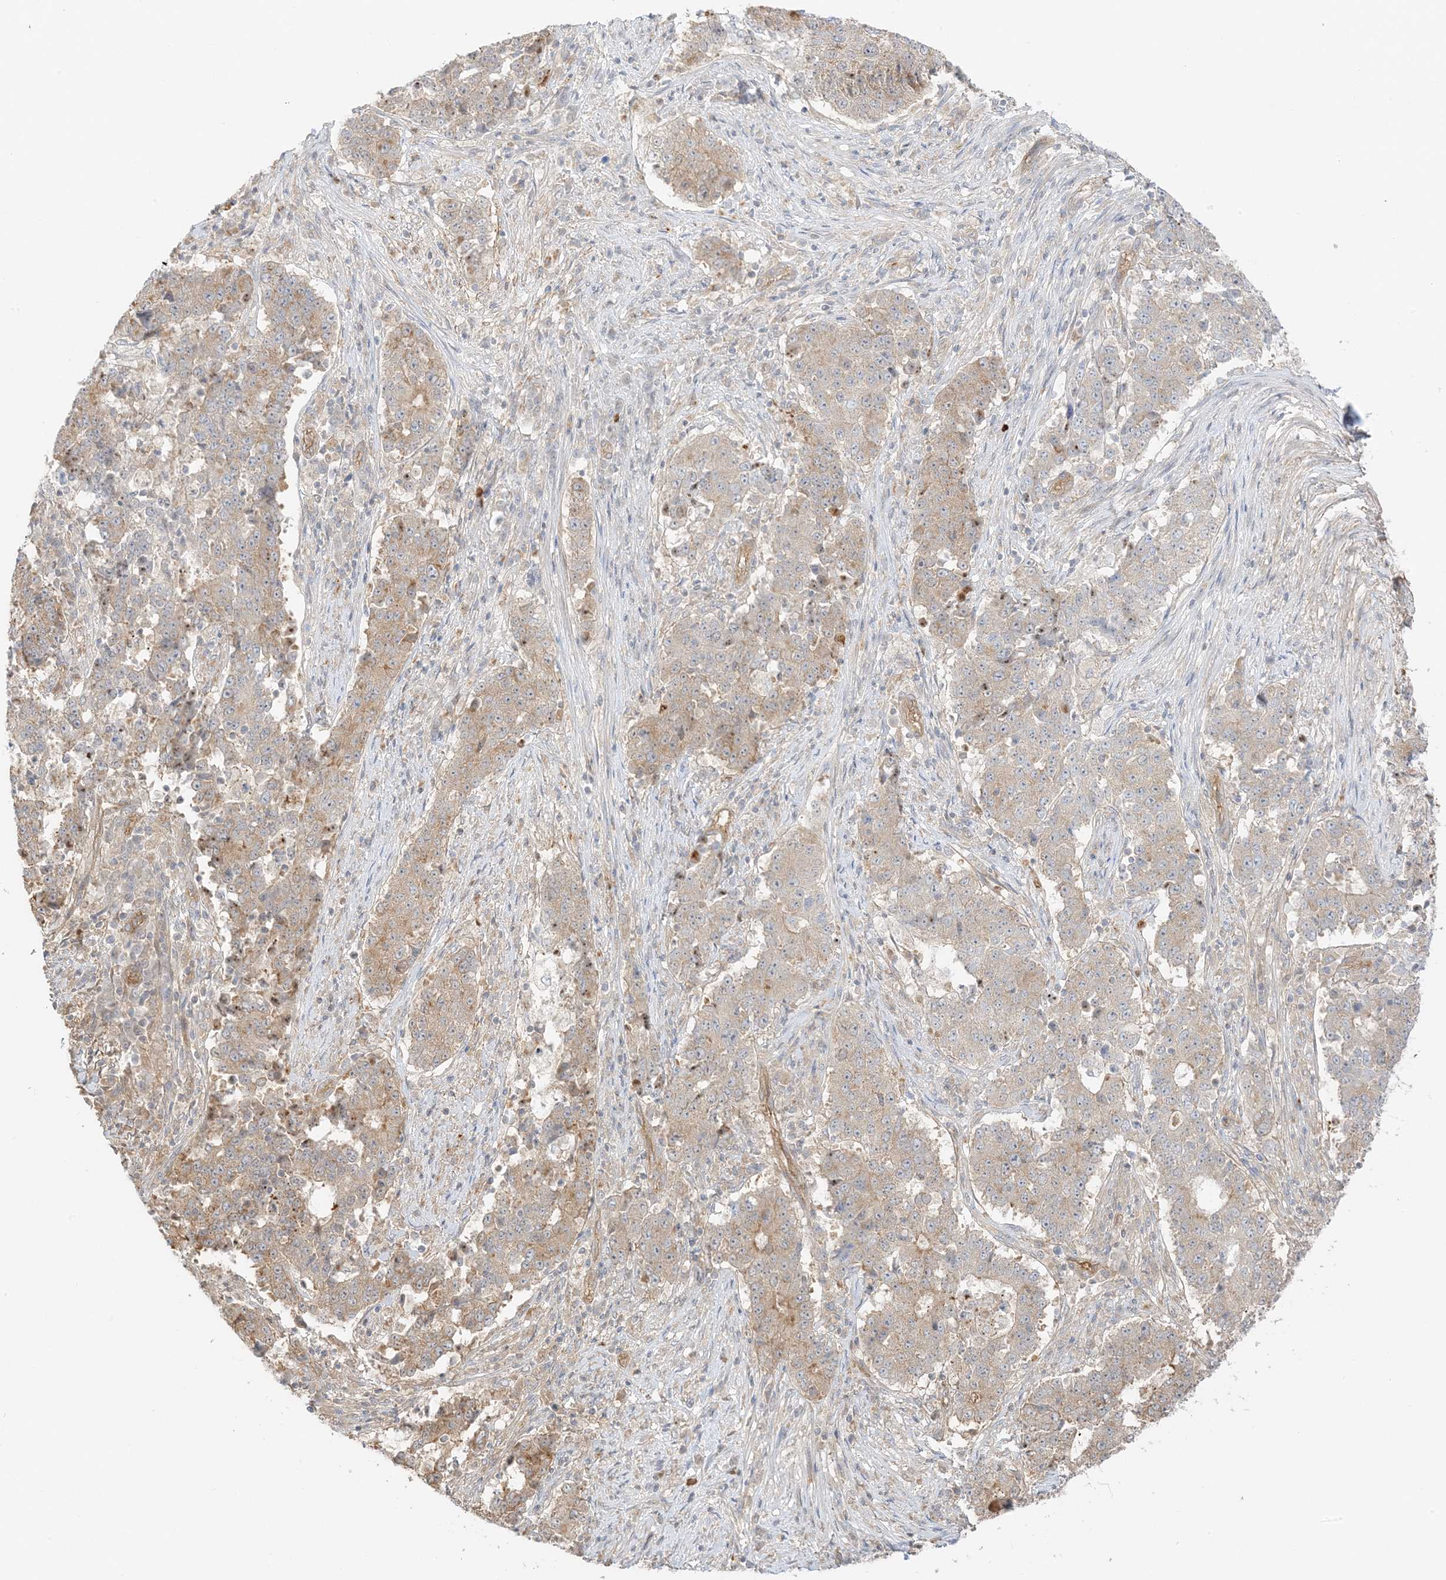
{"staining": {"intensity": "weak", "quantity": "25%-75%", "location": "cytoplasmic/membranous"}, "tissue": "stomach cancer", "cell_type": "Tumor cells", "image_type": "cancer", "snomed": [{"axis": "morphology", "description": "Adenocarcinoma, NOS"}, {"axis": "topography", "description": "Stomach"}], "caption": "Human stomach cancer stained with a brown dye exhibits weak cytoplasmic/membranous positive staining in about 25%-75% of tumor cells.", "gene": "UBAP2L", "patient": {"sex": "male", "age": 59}}